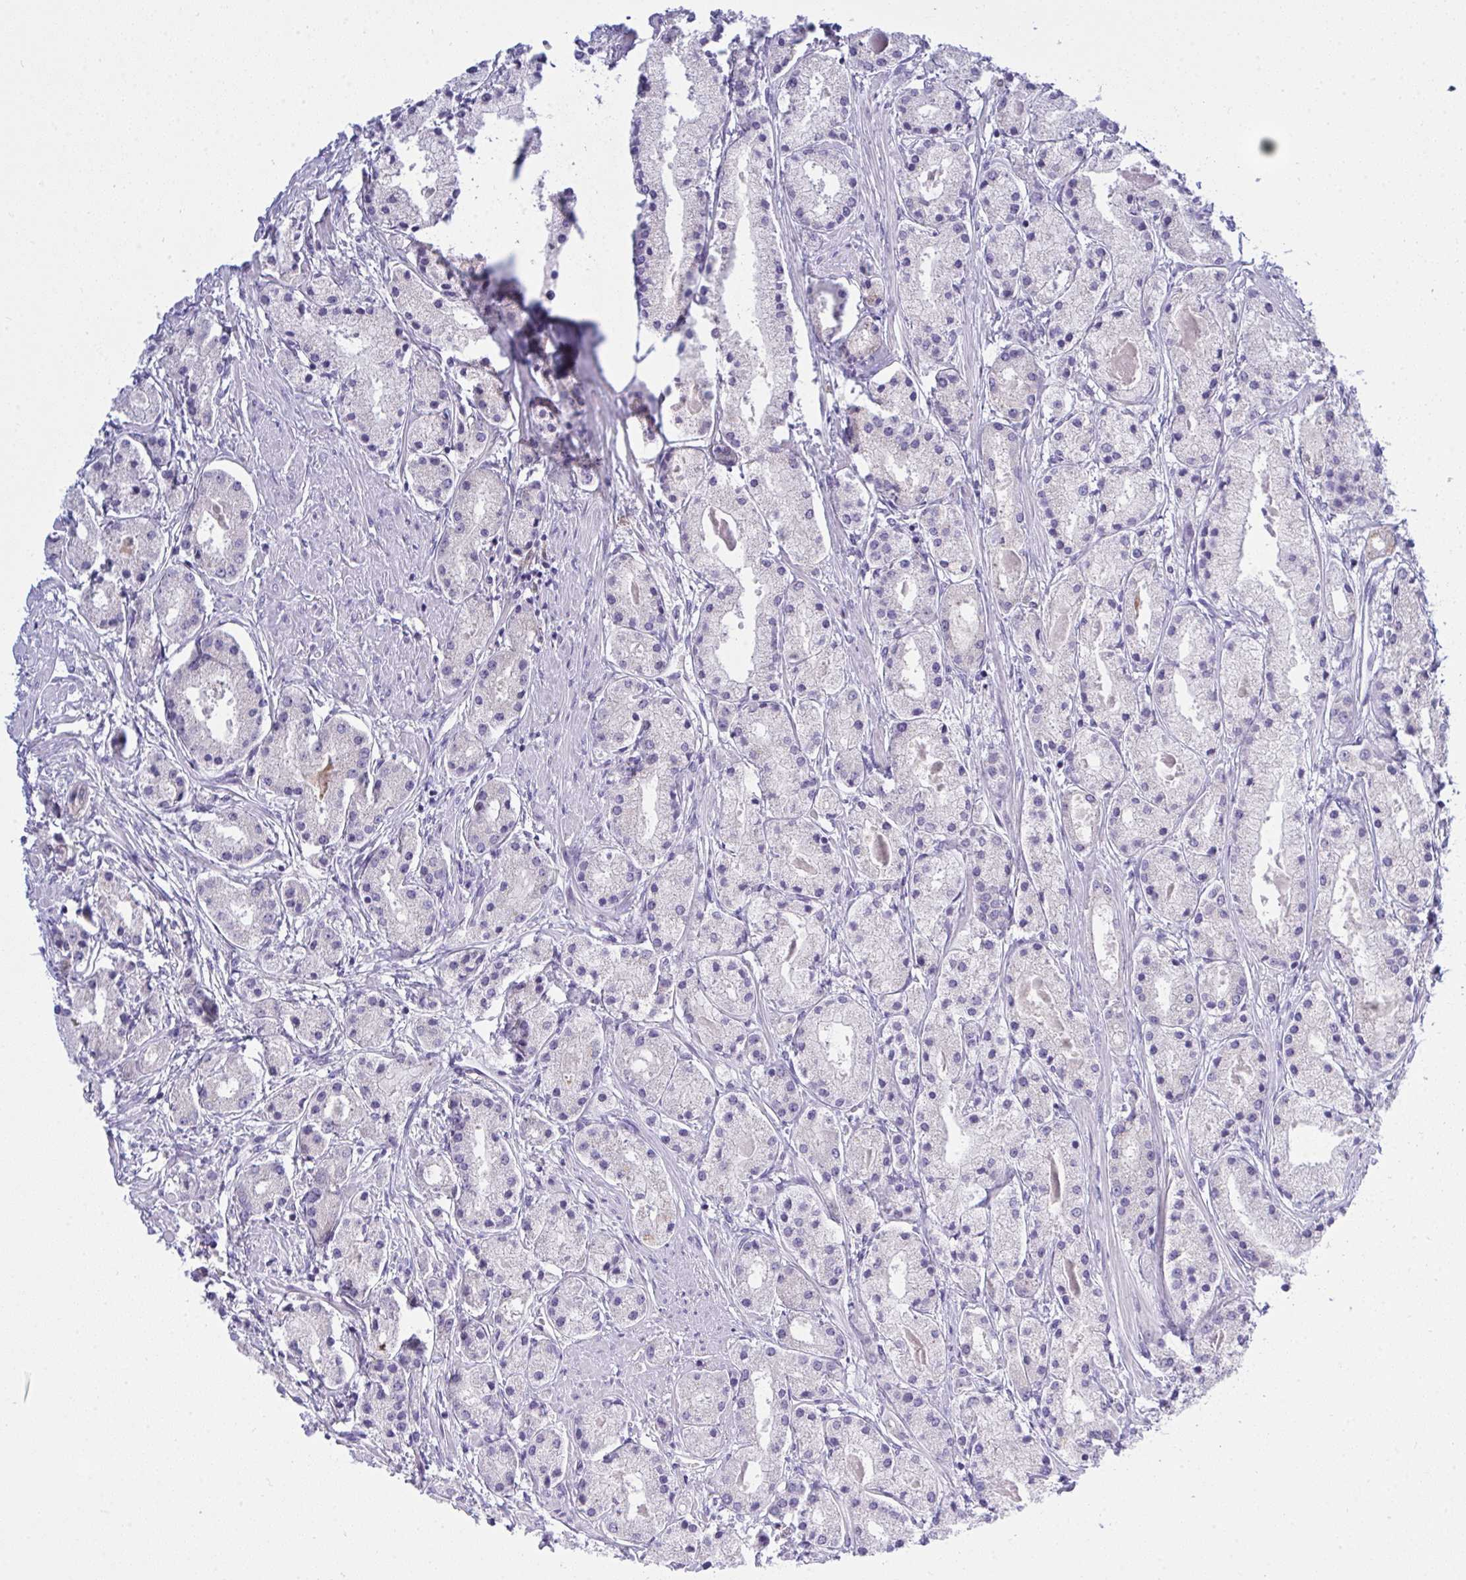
{"staining": {"intensity": "negative", "quantity": "none", "location": "none"}, "tissue": "prostate cancer", "cell_type": "Tumor cells", "image_type": "cancer", "snomed": [{"axis": "morphology", "description": "Adenocarcinoma, High grade"}, {"axis": "topography", "description": "Prostate"}], "caption": "The image shows no staining of tumor cells in prostate cancer (high-grade adenocarcinoma).", "gene": "ZNF554", "patient": {"sex": "male", "age": 67}}